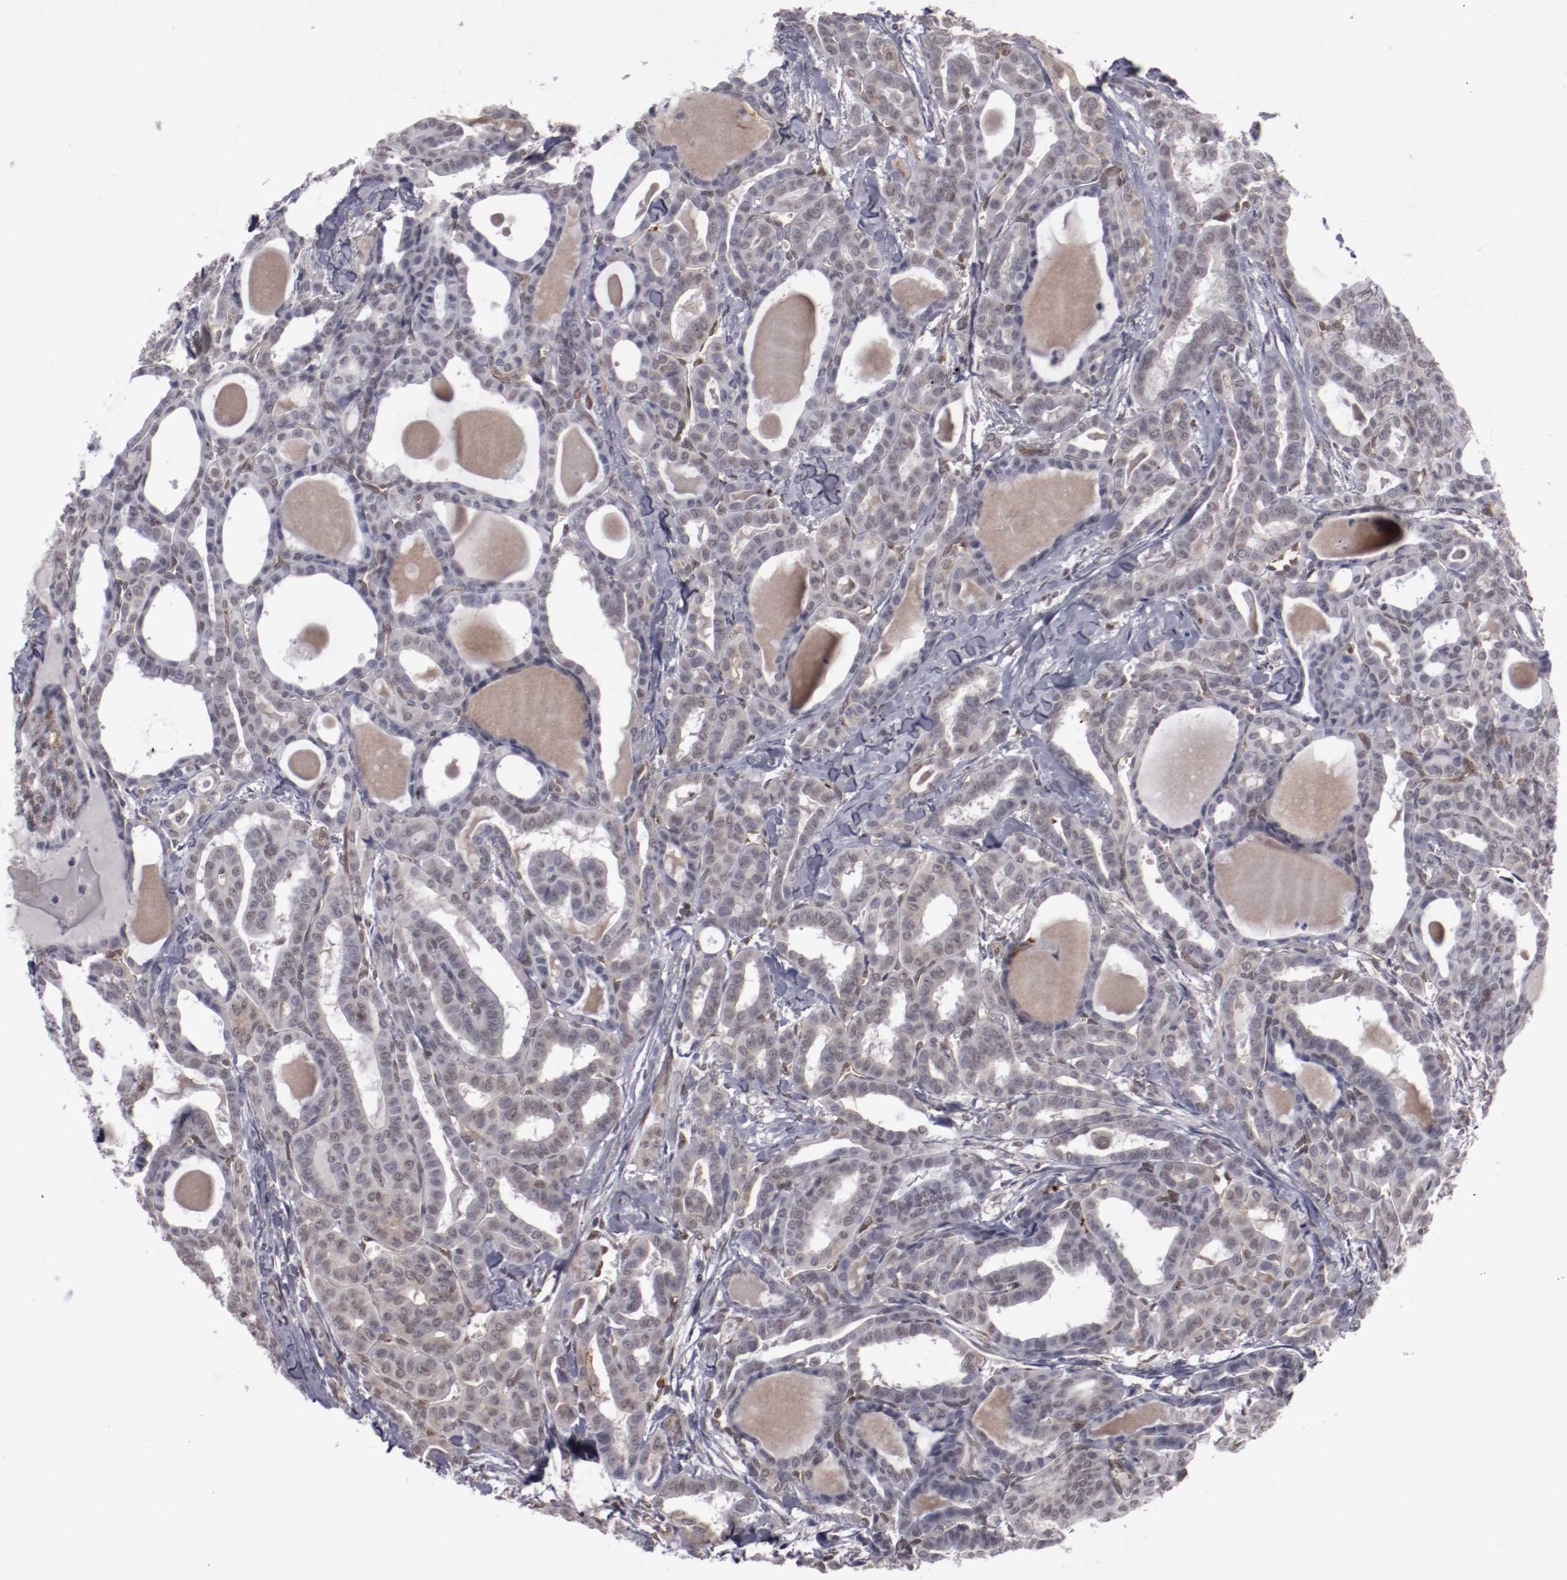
{"staining": {"intensity": "negative", "quantity": "none", "location": "none"}, "tissue": "thyroid cancer", "cell_type": "Tumor cells", "image_type": "cancer", "snomed": [{"axis": "morphology", "description": "Carcinoma, NOS"}, {"axis": "topography", "description": "Thyroid gland"}], "caption": "Histopathology image shows no protein expression in tumor cells of thyroid carcinoma tissue.", "gene": "LEF1", "patient": {"sex": "female", "age": 91}}